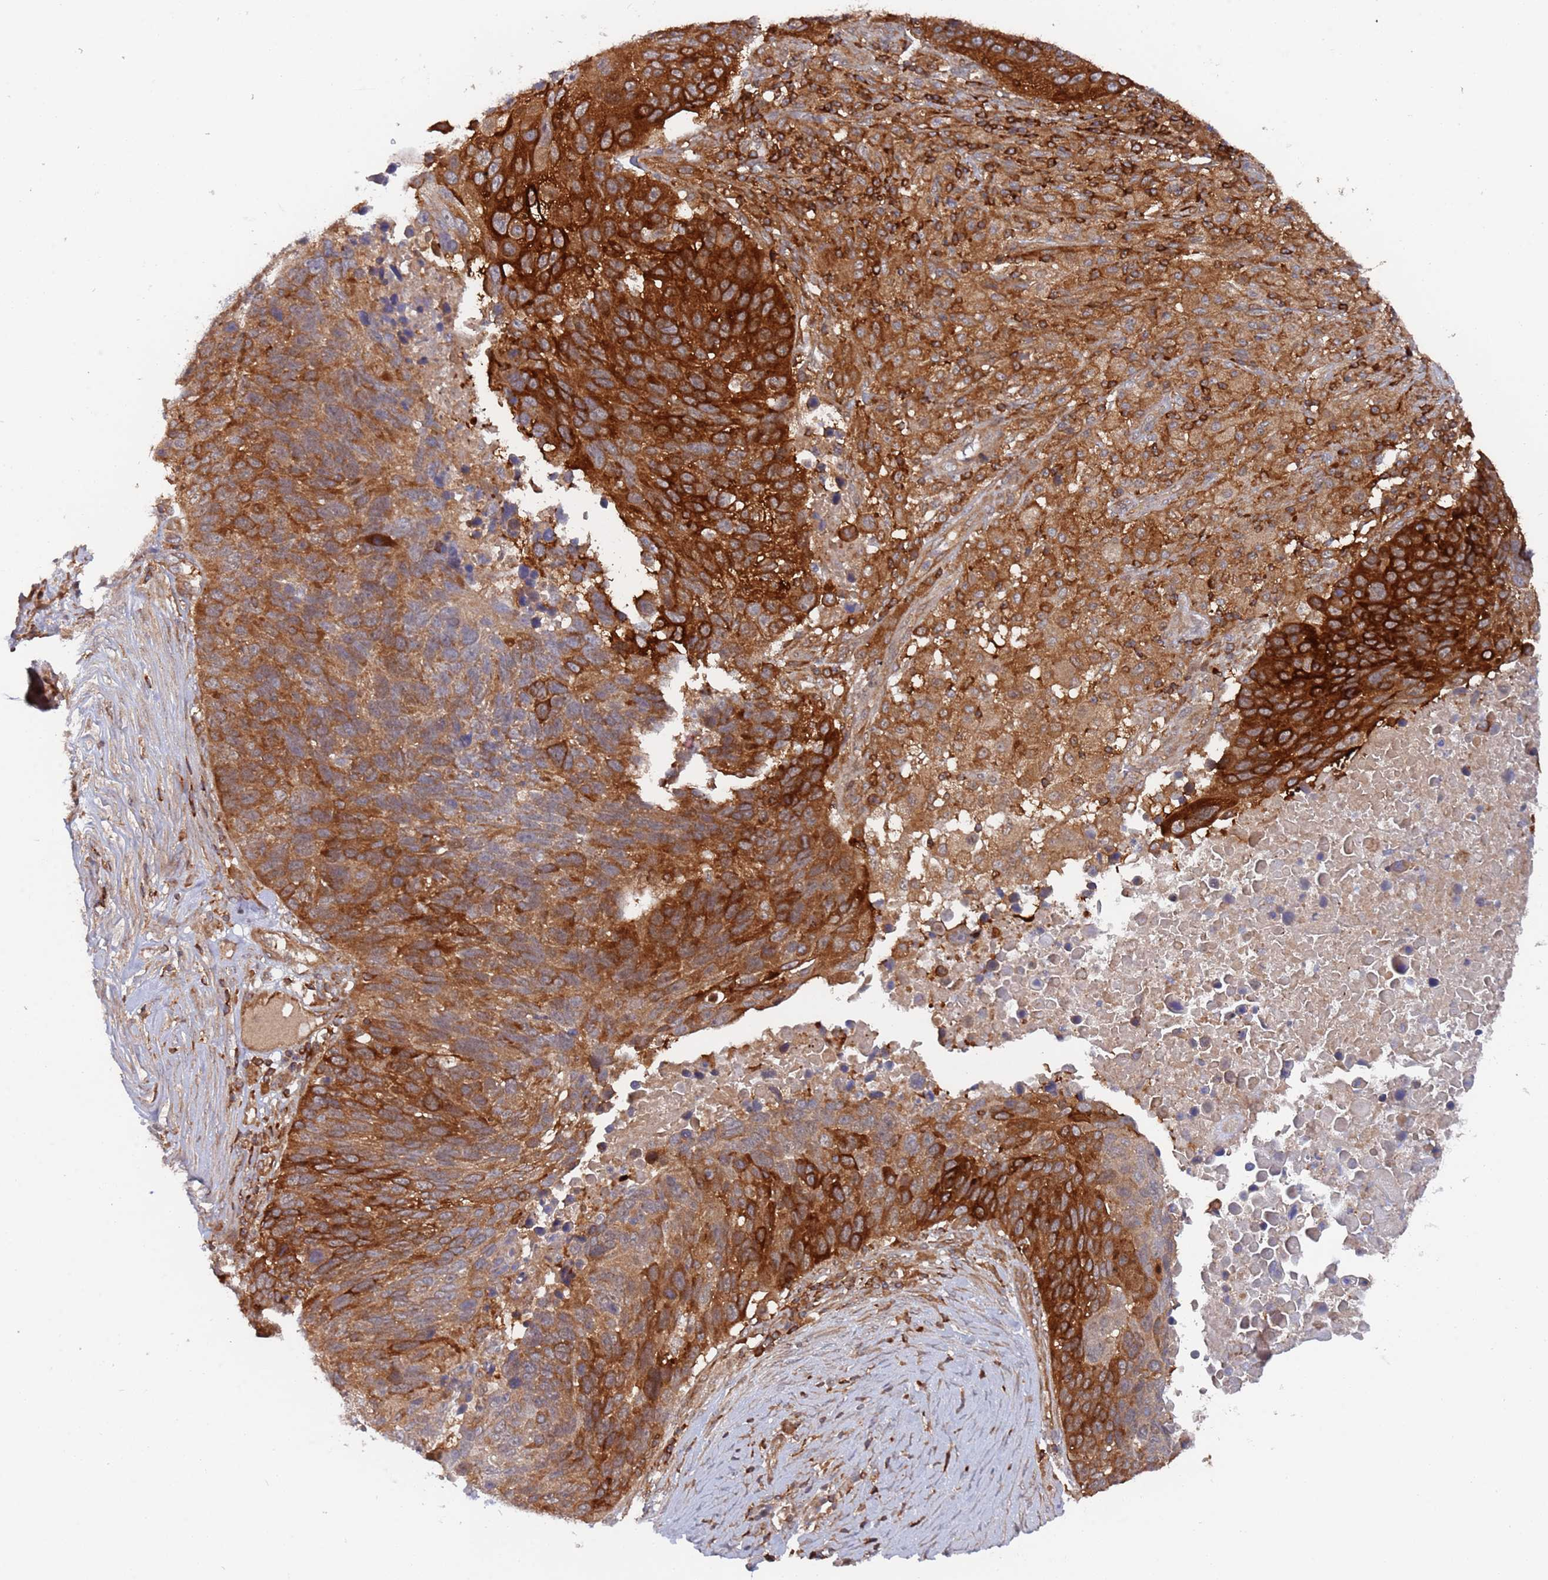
{"staining": {"intensity": "strong", "quantity": ">75%", "location": "cytoplasmic/membranous"}, "tissue": "lung cancer", "cell_type": "Tumor cells", "image_type": "cancer", "snomed": [{"axis": "morphology", "description": "Normal tissue, NOS"}, {"axis": "morphology", "description": "Squamous cell carcinoma, NOS"}, {"axis": "topography", "description": "Lymph node"}, {"axis": "topography", "description": "Lung"}], "caption": "A brown stain labels strong cytoplasmic/membranous staining of a protein in human lung cancer (squamous cell carcinoma) tumor cells.", "gene": "DDX60", "patient": {"sex": "male", "age": 66}}